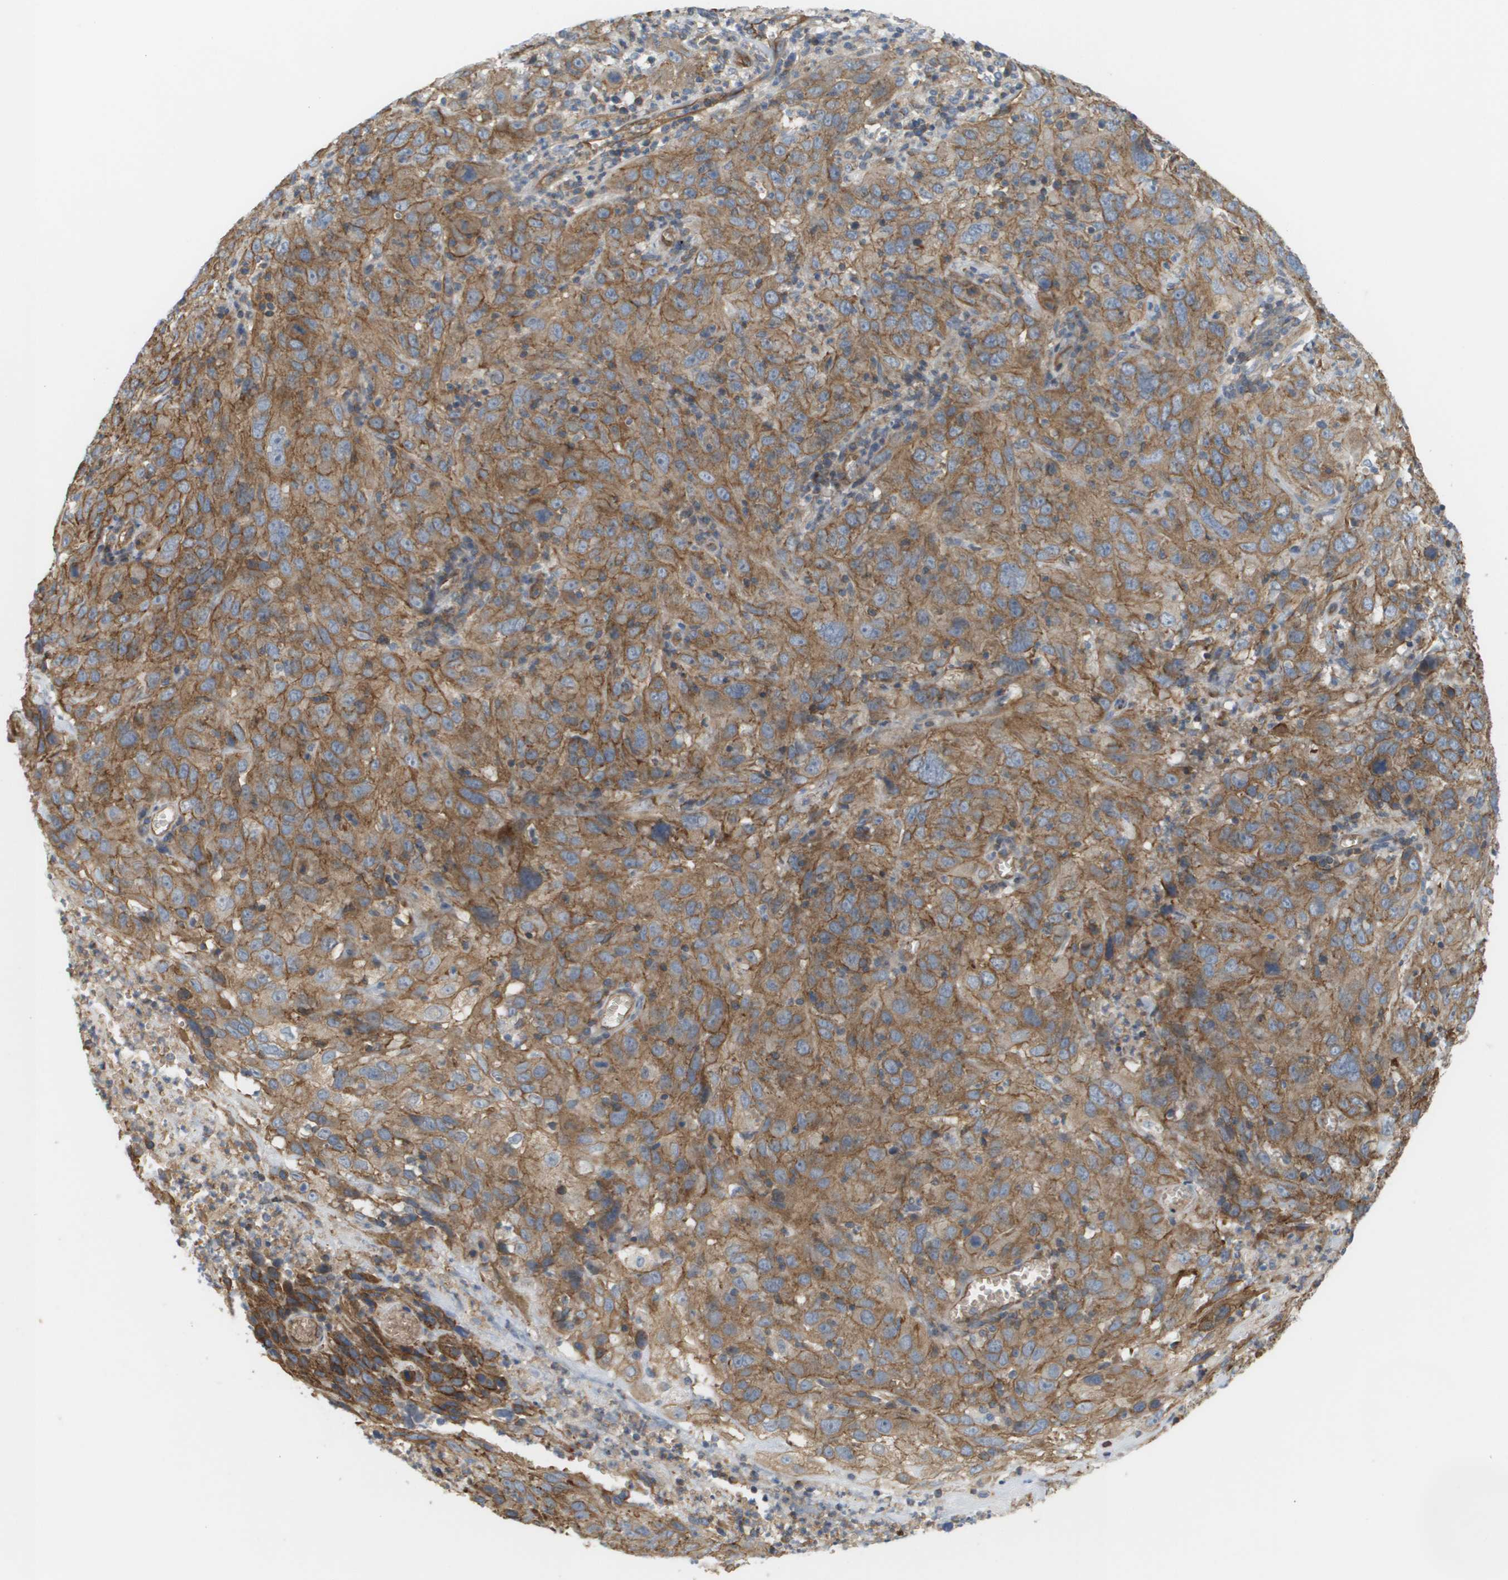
{"staining": {"intensity": "moderate", "quantity": ">75%", "location": "cytoplasmic/membranous"}, "tissue": "cervical cancer", "cell_type": "Tumor cells", "image_type": "cancer", "snomed": [{"axis": "morphology", "description": "Squamous cell carcinoma, NOS"}, {"axis": "topography", "description": "Cervix"}], "caption": "Immunohistochemical staining of cervical cancer reveals medium levels of moderate cytoplasmic/membranous protein expression in about >75% of tumor cells.", "gene": "SGMS2", "patient": {"sex": "female", "age": 32}}